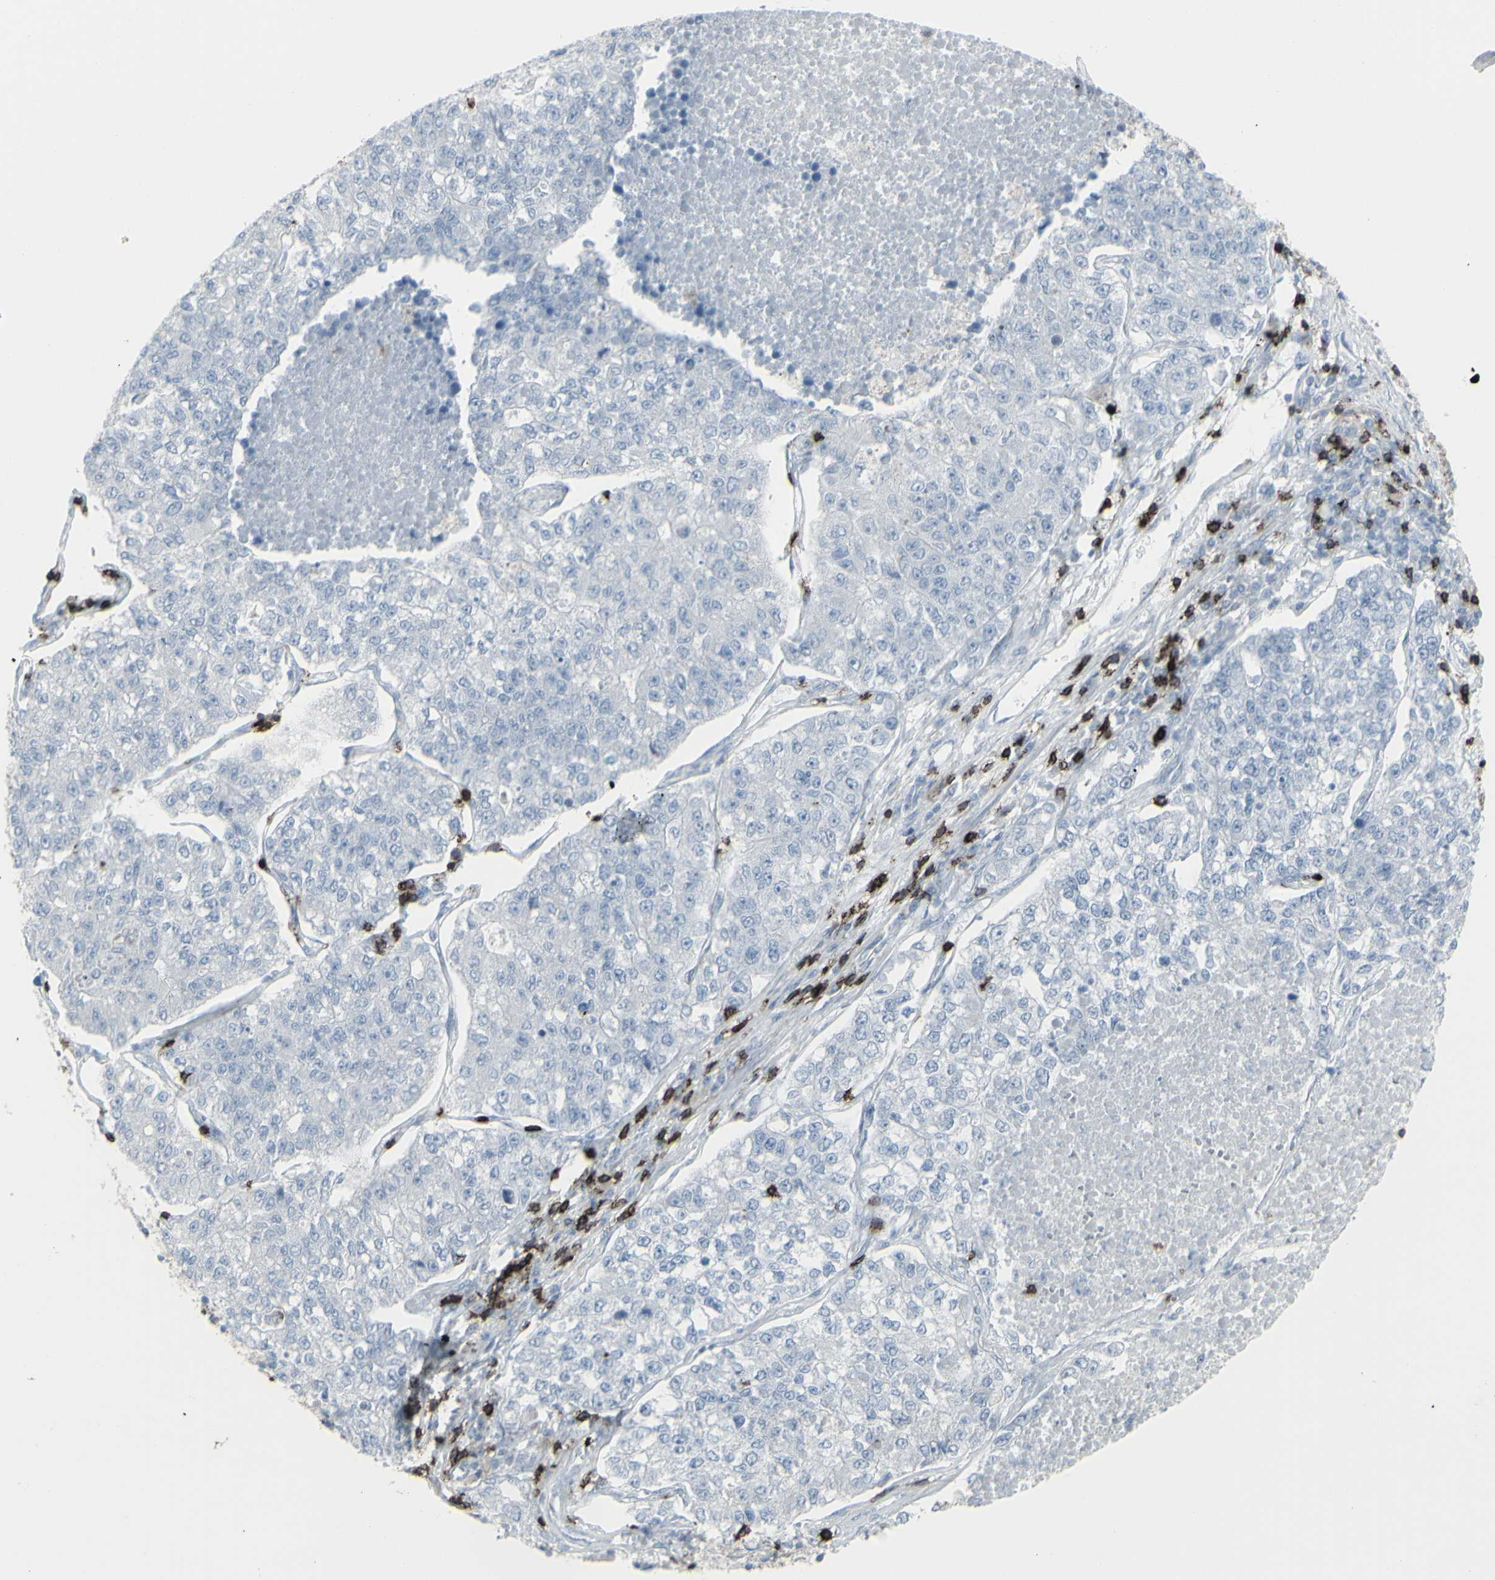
{"staining": {"intensity": "negative", "quantity": "none", "location": "none"}, "tissue": "lung cancer", "cell_type": "Tumor cells", "image_type": "cancer", "snomed": [{"axis": "morphology", "description": "Adenocarcinoma, NOS"}, {"axis": "topography", "description": "Lung"}], "caption": "Lung cancer stained for a protein using immunohistochemistry shows no expression tumor cells.", "gene": "CD247", "patient": {"sex": "male", "age": 49}}